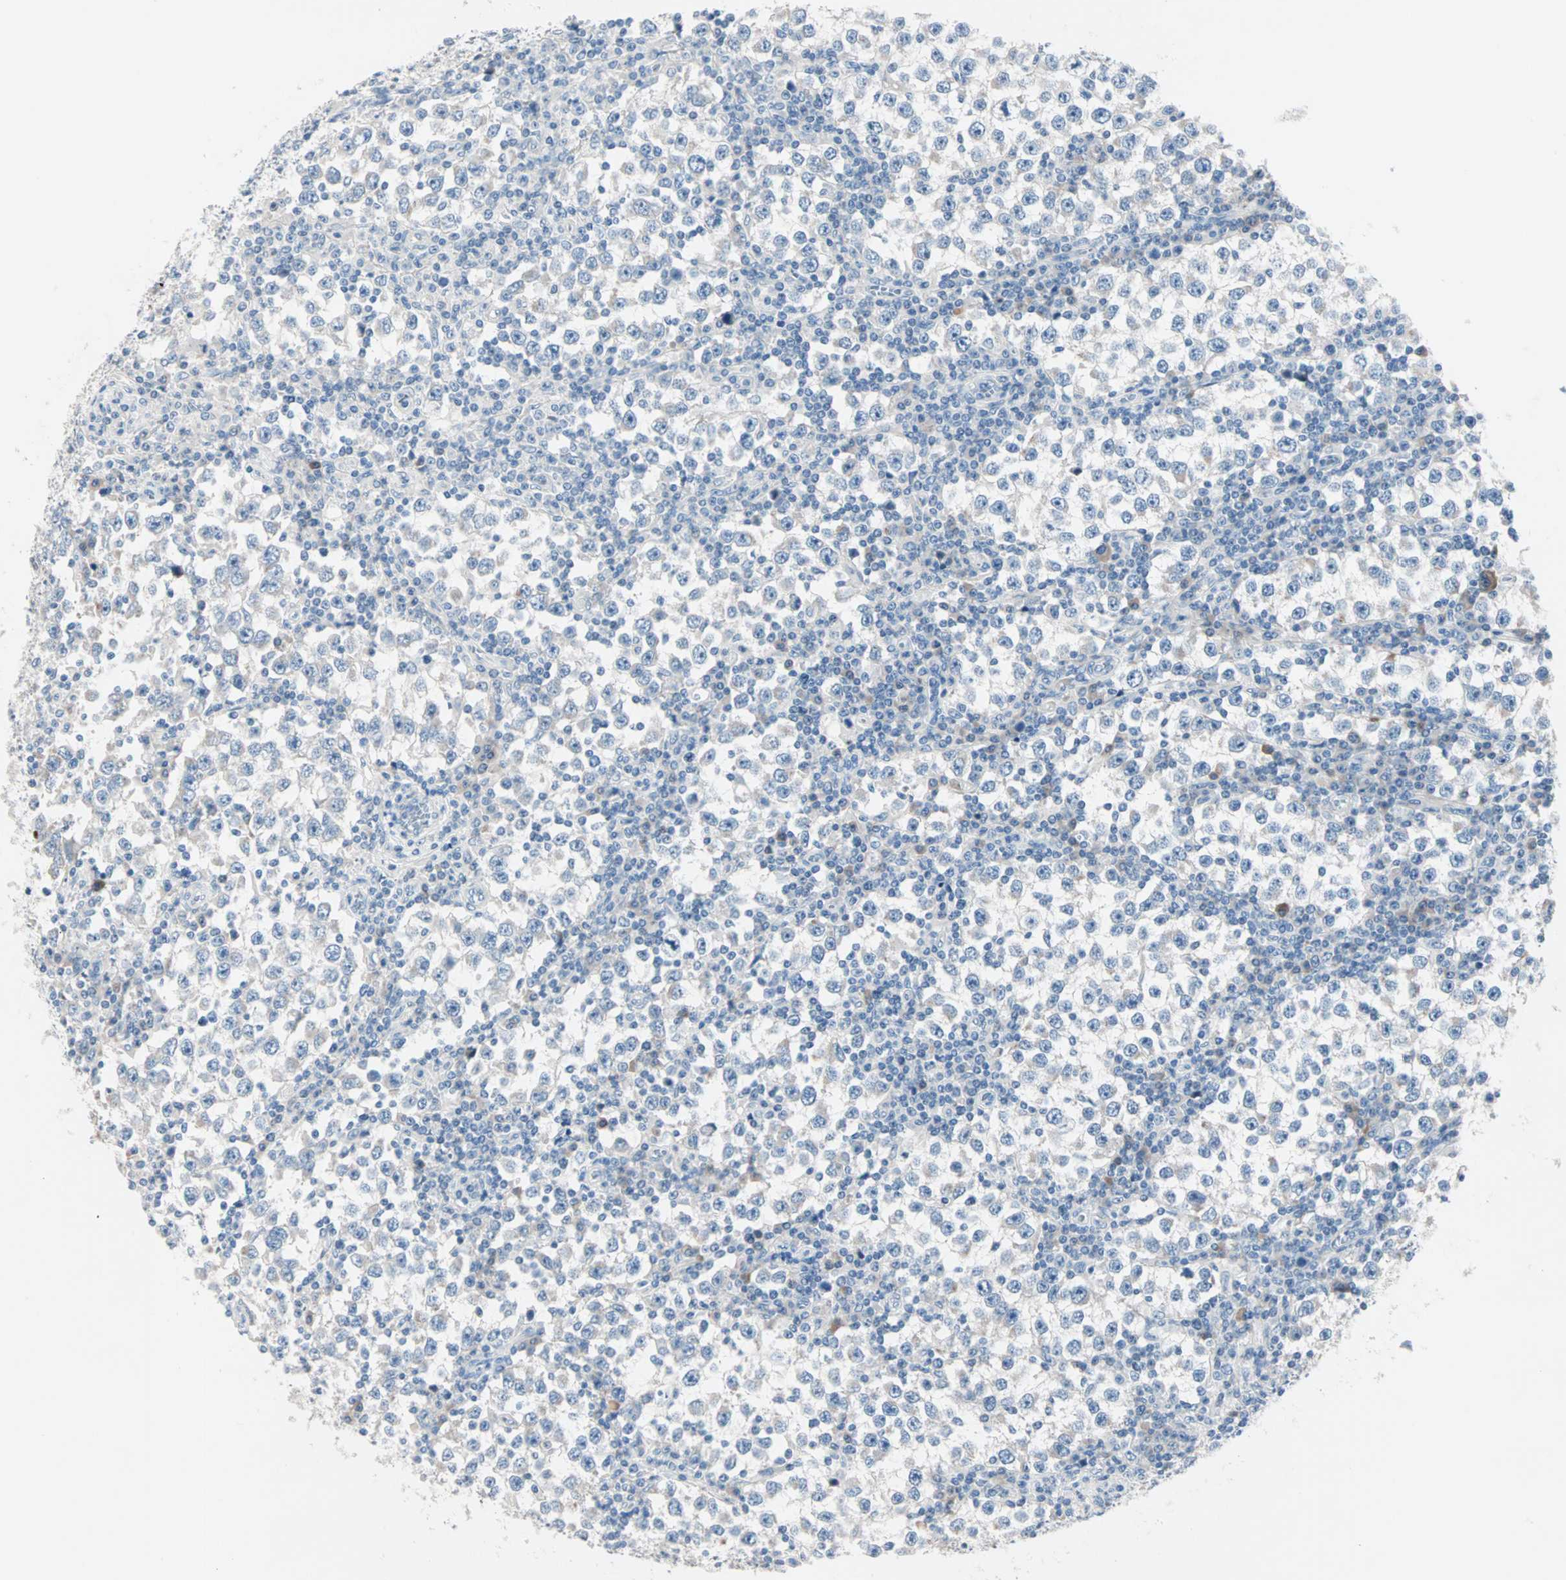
{"staining": {"intensity": "negative", "quantity": "none", "location": "none"}, "tissue": "testis cancer", "cell_type": "Tumor cells", "image_type": "cancer", "snomed": [{"axis": "morphology", "description": "Seminoma, NOS"}, {"axis": "topography", "description": "Testis"}], "caption": "DAB (3,3'-diaminobenzidine) immunohistochemical staining of human seminoma (testis) demonstrates no significant positivity in tumor cells.", "gene": "NEFH", "patient": {"sex": "male", "age": 65}}